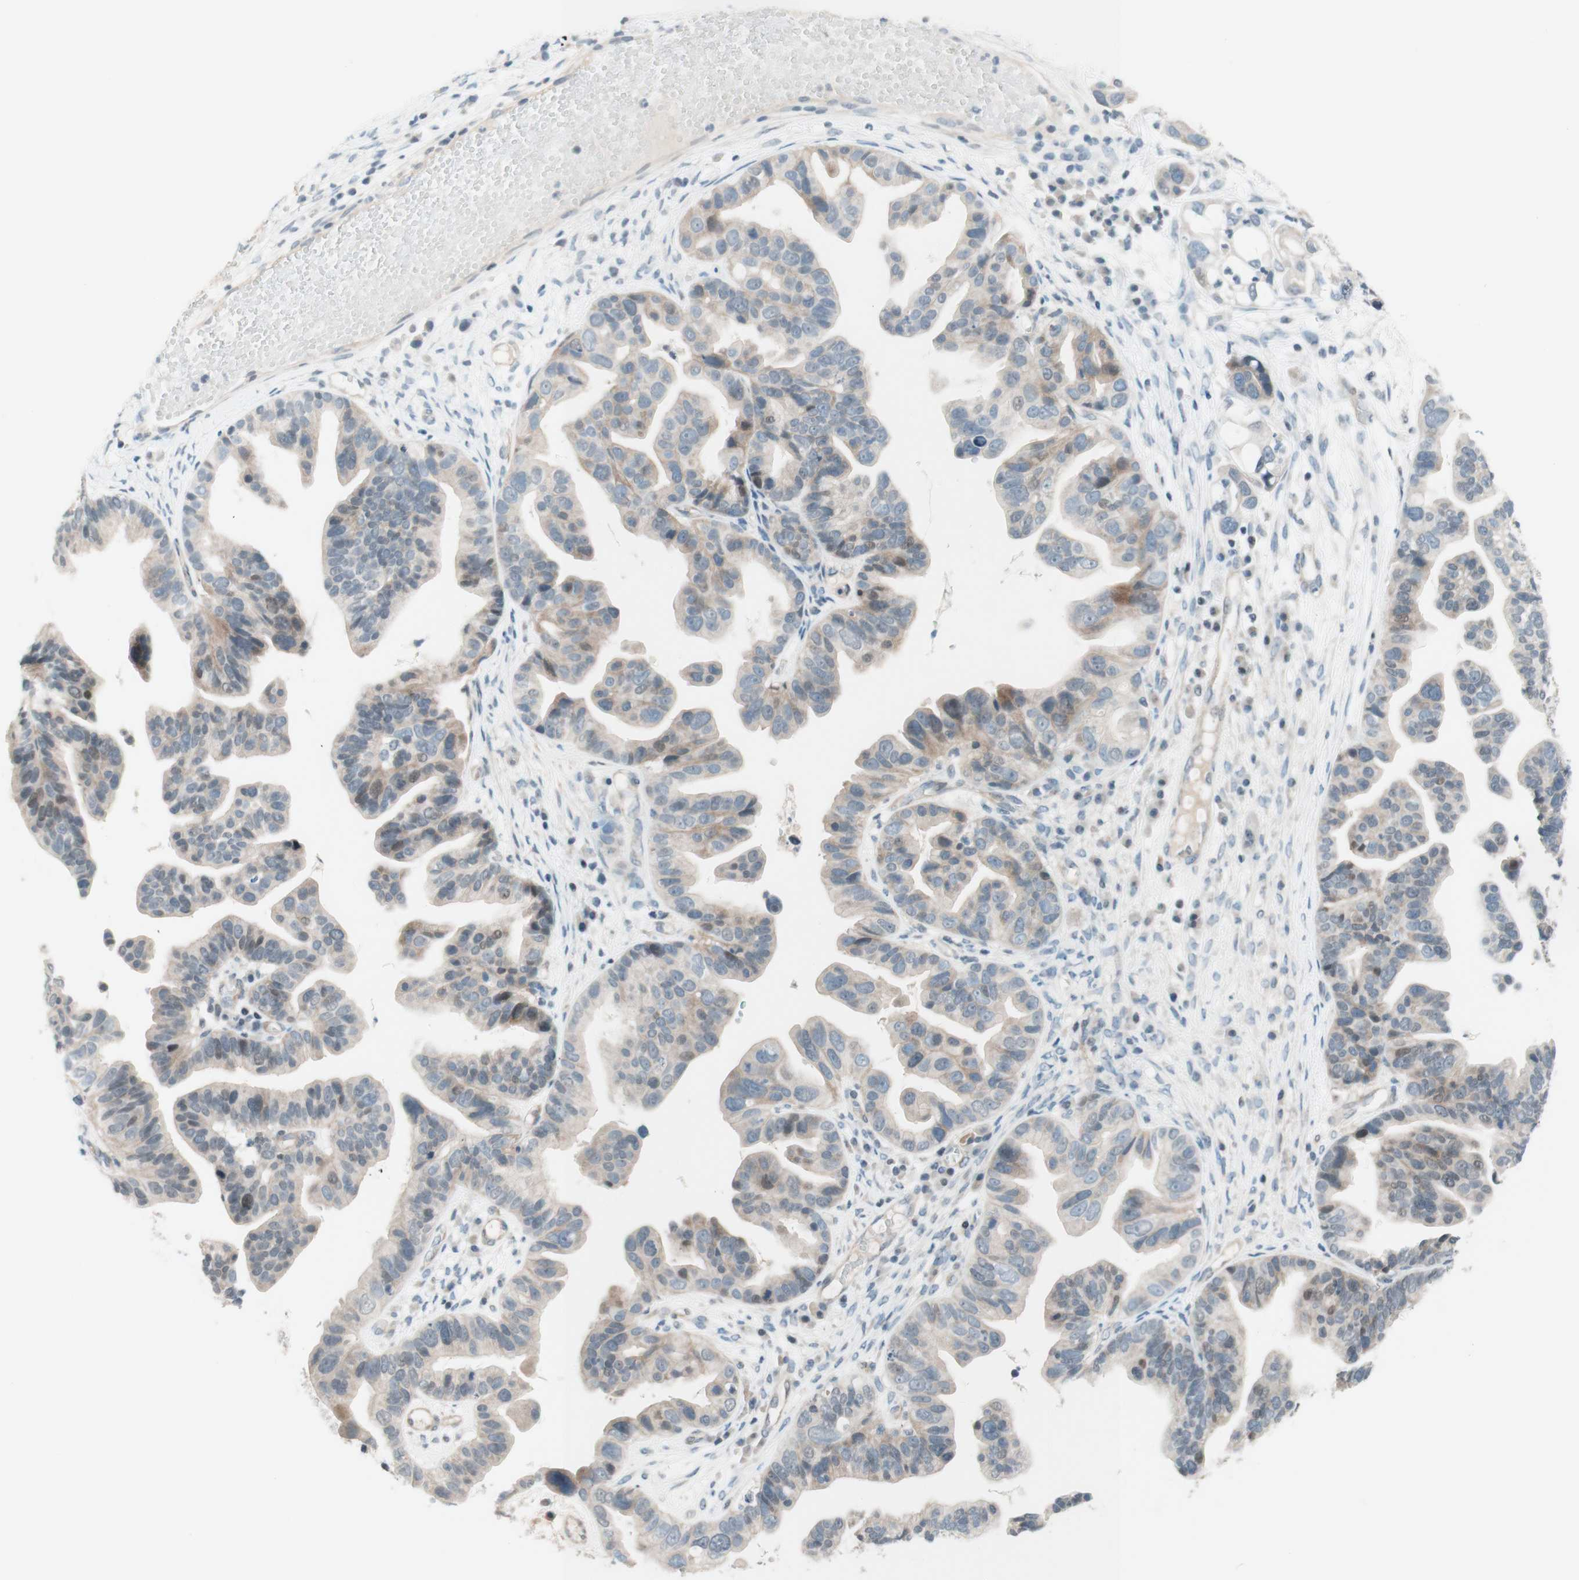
{"staining": {"intensity": "weak", "quantity": "<25%", "location": "cytoplasmic/membranous,nuclear"}, "tissue": "ovarian cancer", "cell_type": "Tumor cells", "image_type": "cancer", "snomed": [{"axis": "morphology", "description": "Cystadenocarcinoma, serous, NOS"}, {"axis": "topography", "description": "Ovary"}], "caption": "This is an IHC photomicrograph of human ovarian cancer (serous cystadenocarcinoma). There is no positivity in tumor cells.", "gene": "JPH1", "patient": {"sex": "female", "age": 56}}